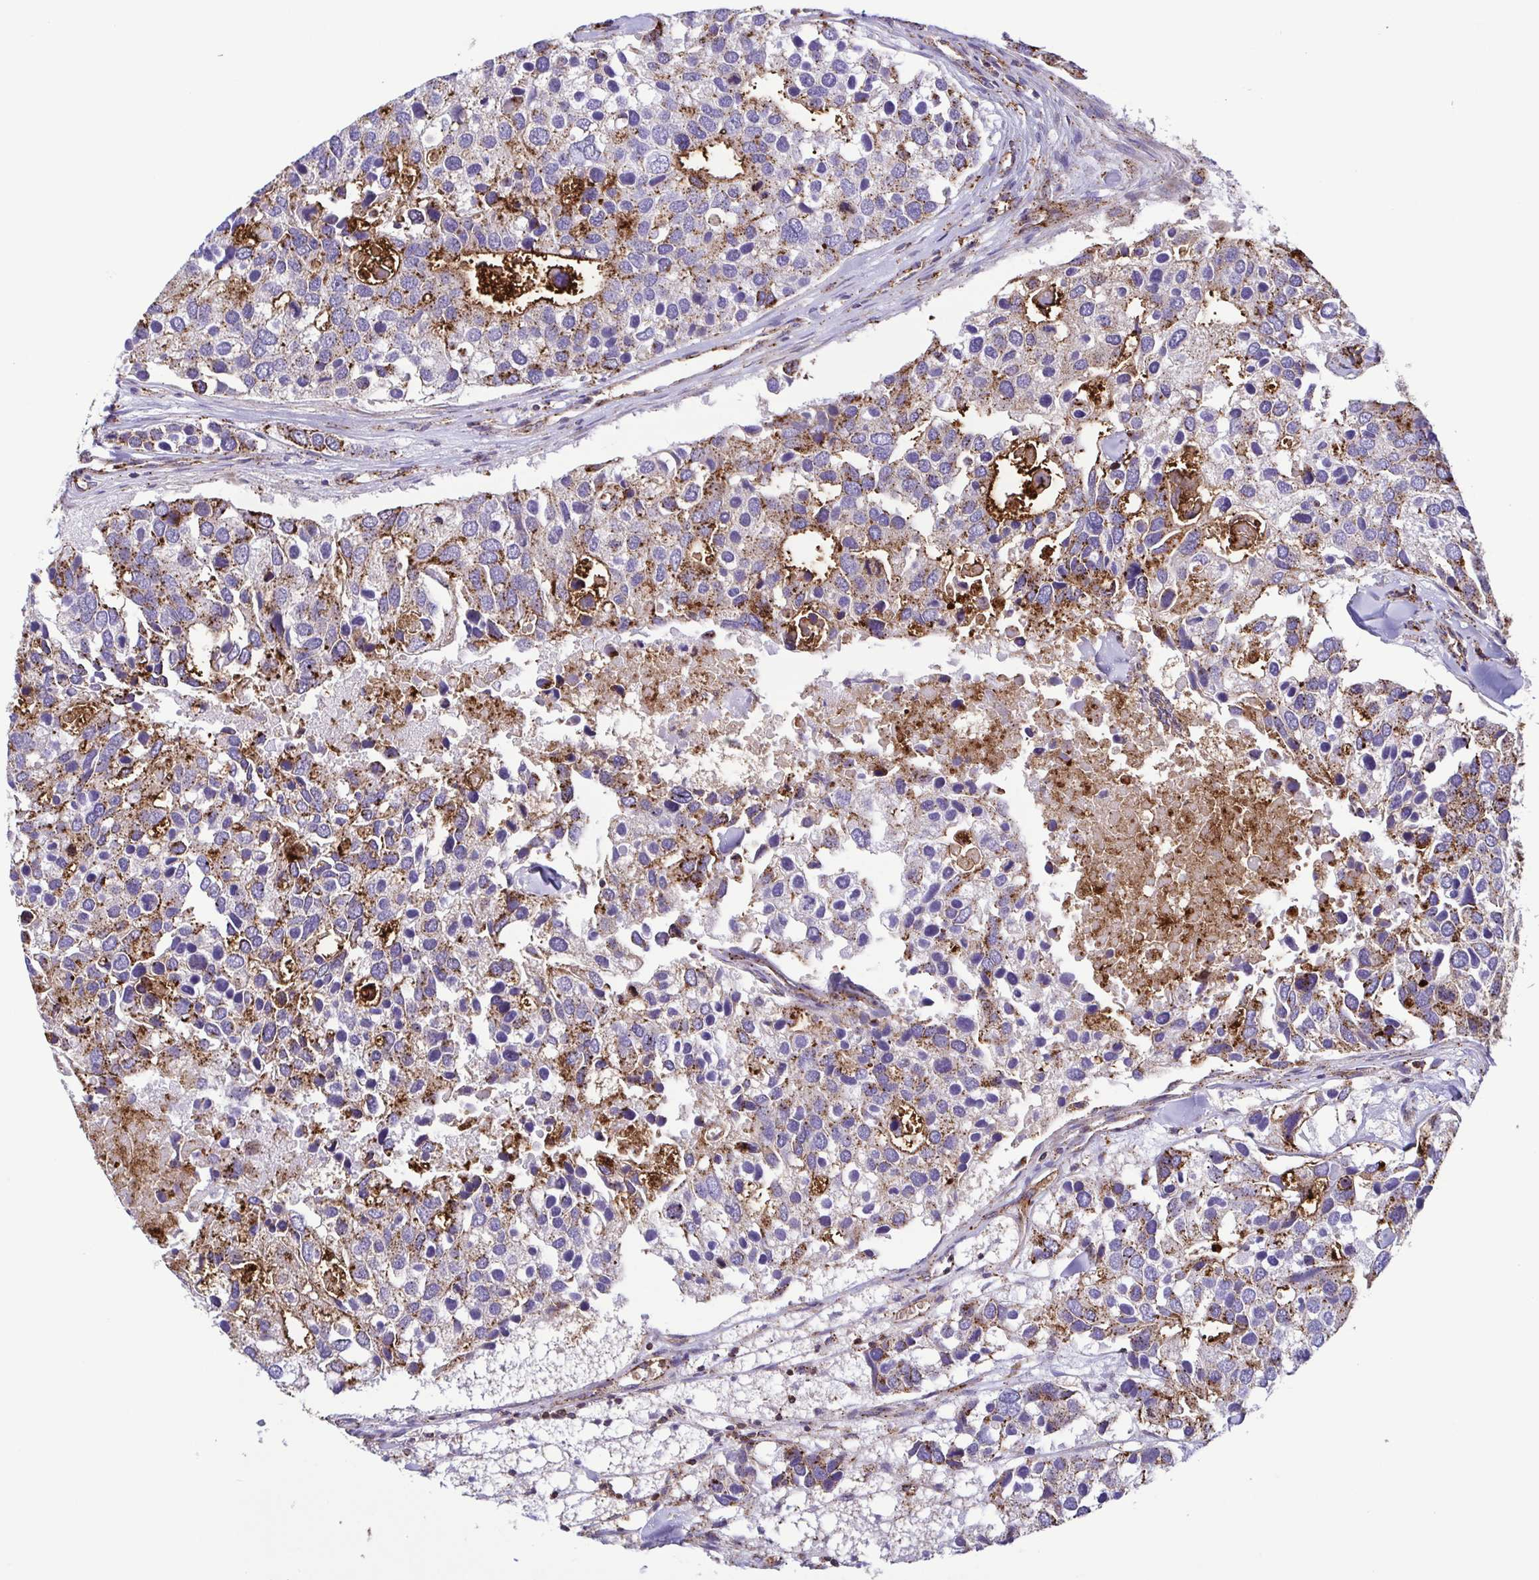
{"staining": {"intensity": "moderate", "quantity": "<25%", "location": "cytoplasmic/membranous"}, "tissue": "breast cancer", "cell_type": "Tumor cells", "image_type": "cancer", "snomed": [{"axis": "morphology", "description": "Duct carcinoma"}, {"axis": "topography", "description": "Breast"}], "caption": "Moderate cytoplasmic/membranous staining for a protein is appreciated in about <25% of tumor cells of breast invasive ductal carcinoma using IHC.", "gene": "CHMP1B", "patient": {"sex": "female", "age": 83}}